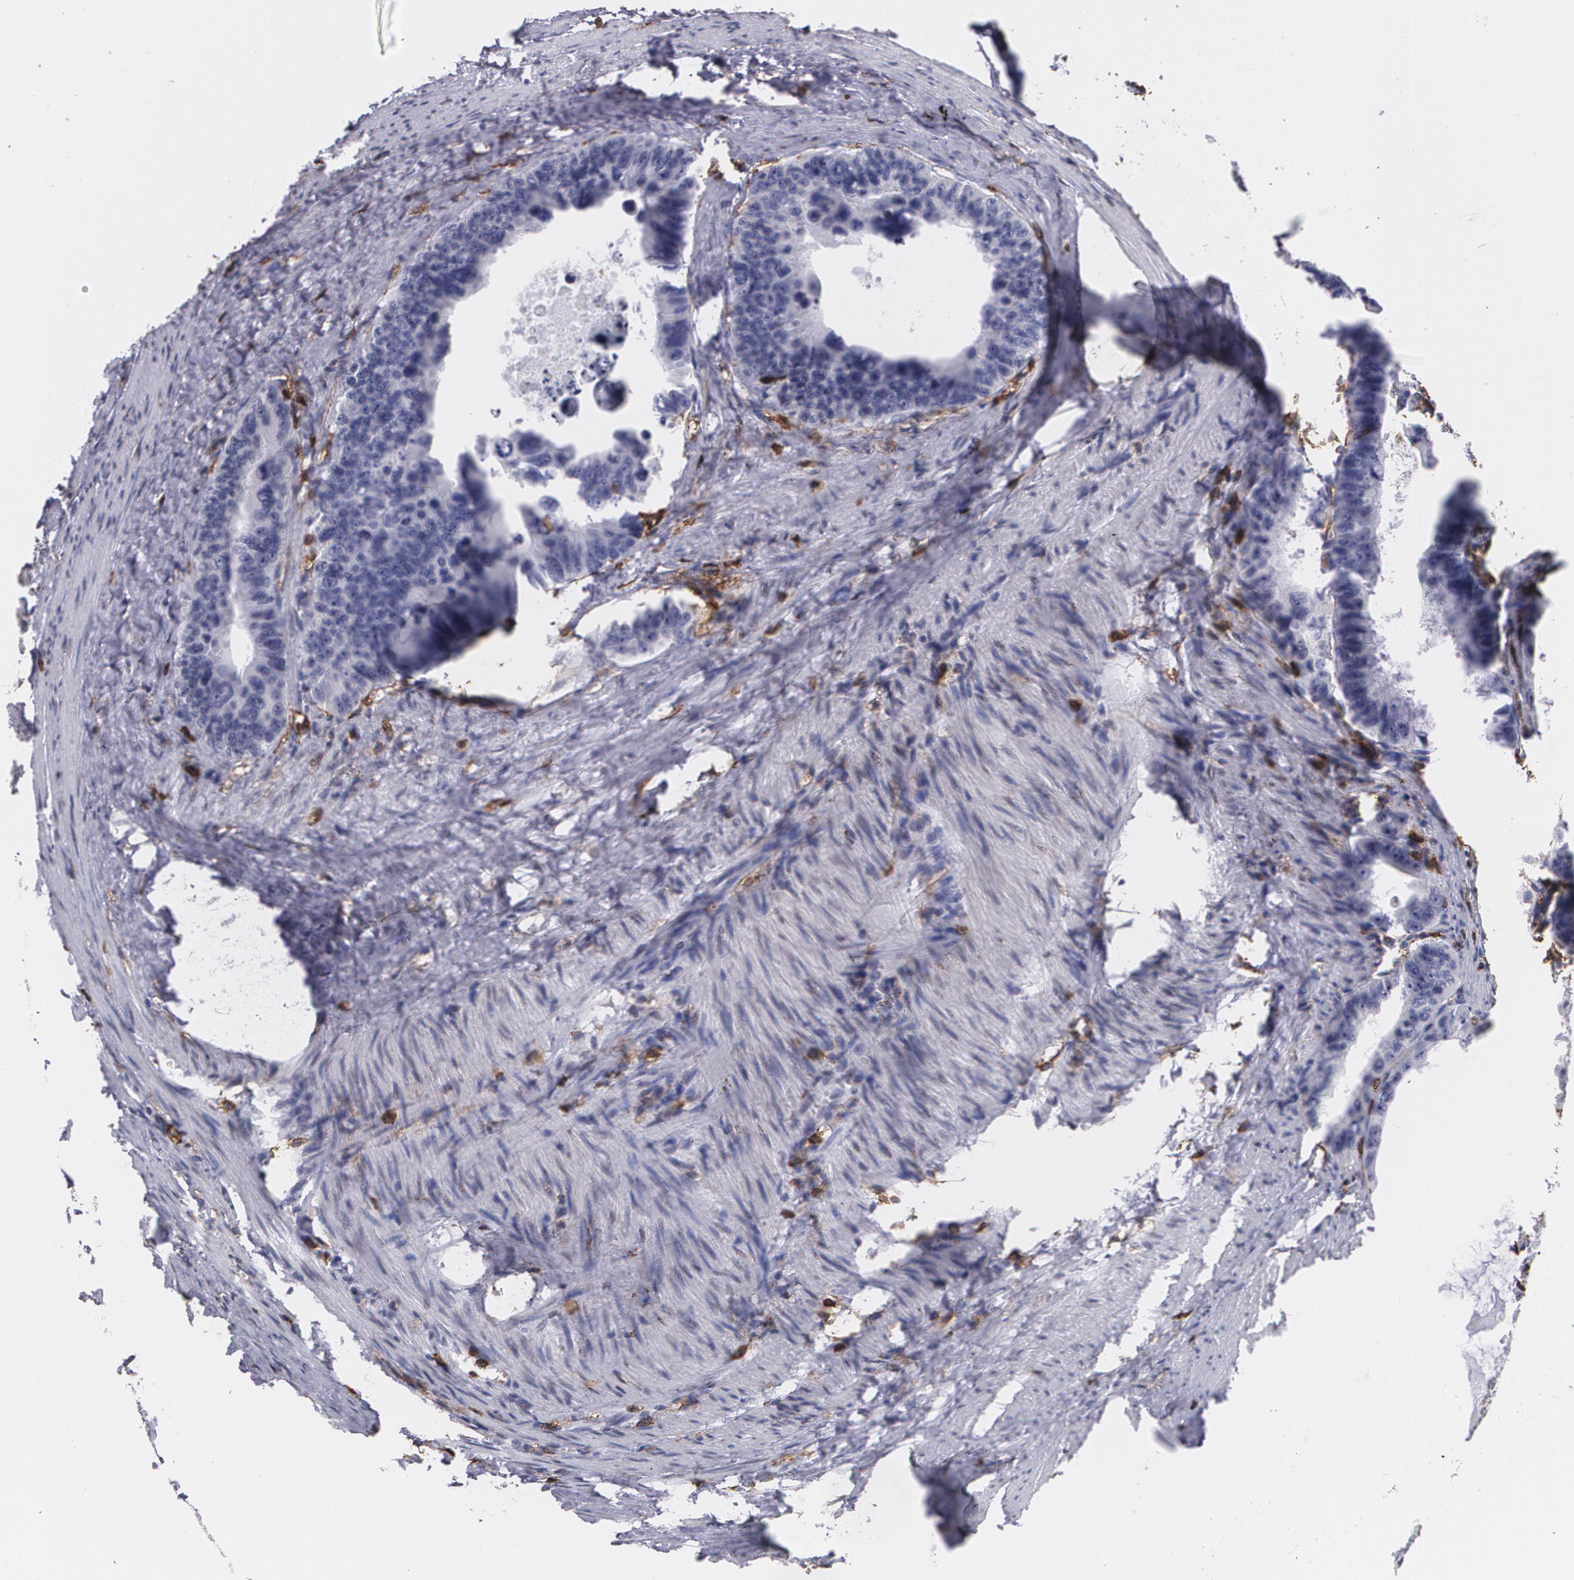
{"staining": {"intensity": "negative", "quantity": "none", "location": "none"}, "tissue": "colorectal cancer", "cell_type": "Tumor cells", "image_type": "cancer", "snomed": [{"axis": "morphology", "description": "Adenocarcinoma, NOS"}, {"axis": "topography", "description": "Colon"}], "caption": "A photomicrograph of colorectal cancer (adenocarcinoma) stained for a protein shows no brown staining in tumor cells.", "gene": "PTPRC", "patient": {"sex": "female", "age": 55}}